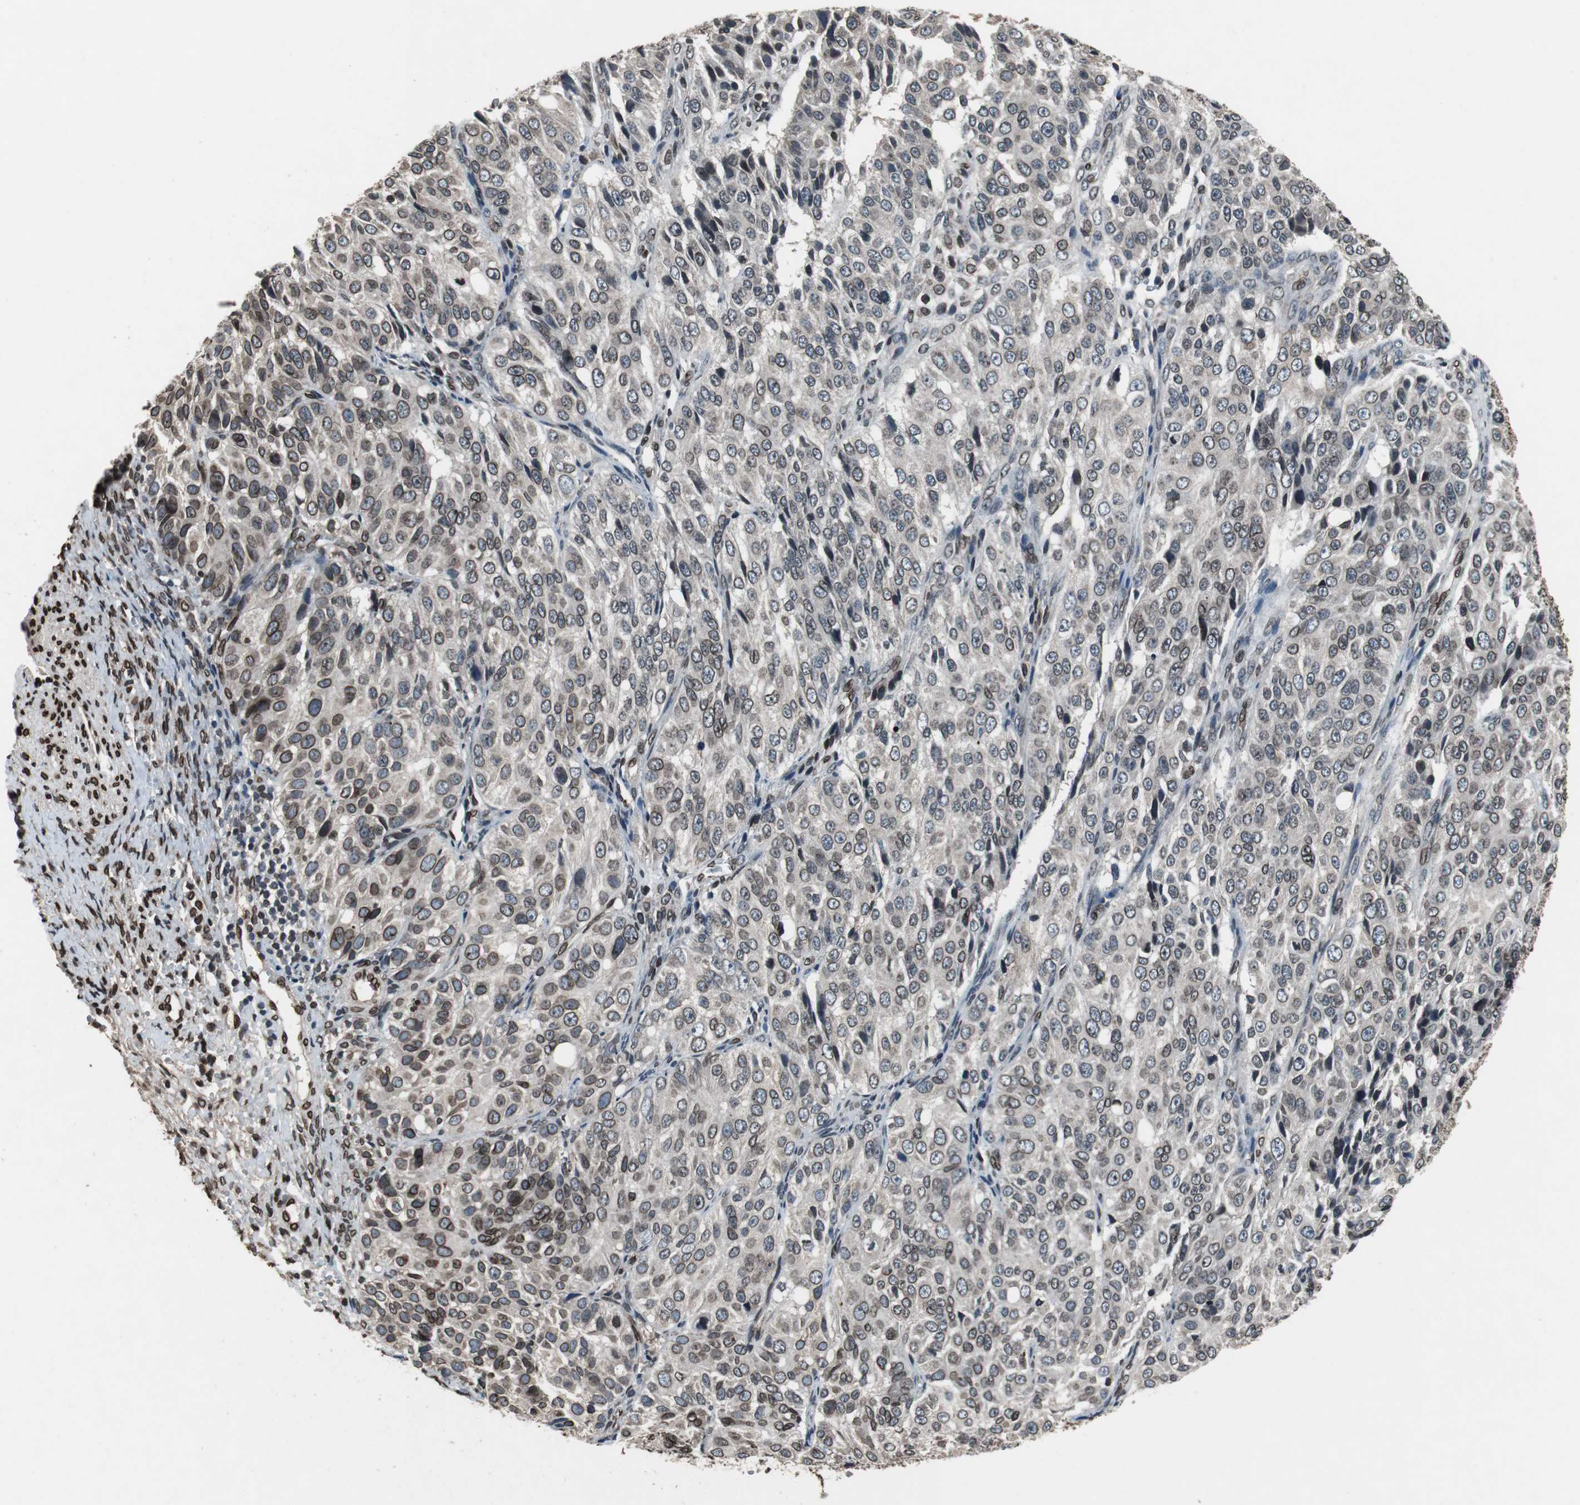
{"staining": {"intensity": "strong", "quantity": ">75%", "location": "cytoplasmic/membranous,nuclear"}, "tissue": "ovarian cancer", "cell_type": "Tumor cells", "image_type": "cancer", "snomed": [{"axis": "morphology", "description": "Carcinoma, endometroid"}, {"axis": "topography", "description": "Ovary"}], "caption": "A micrograph showing strong cytoplasmic/membranous and nuclear staining in approximately >75% of tumor cells in ovarian cancer, as visualized by brown immunohistochemical staining.", "gene": "LMNA", "patient": {"sex": "female", "age": 51}}